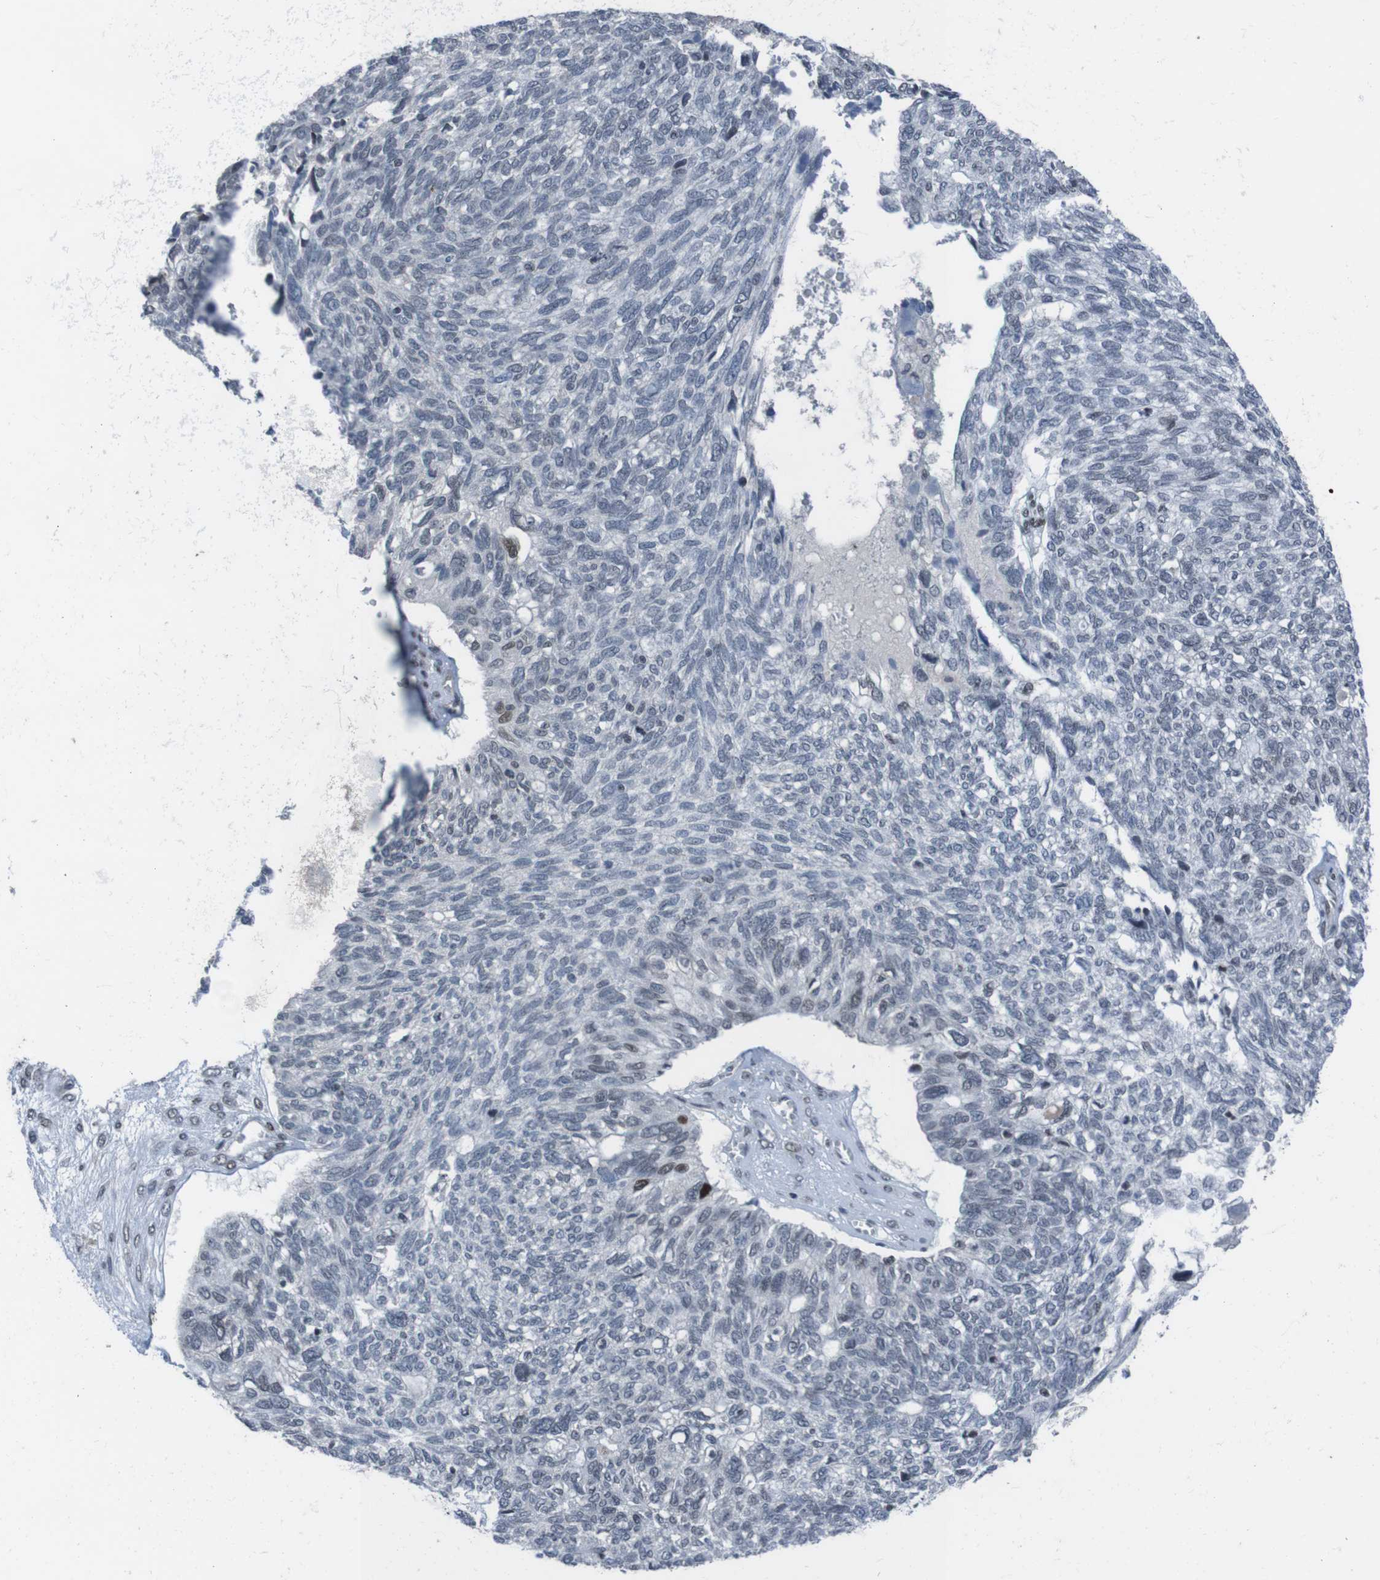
{"staining": {"intensity": "moderate", "quantity": "<25%", "location": "nuclear"}, "tissue": "ovarian cancer", "cell_type": "Tumor cells", "image_type": "cancer", "snomed": [{"axis": "morphology", "description": "Cystadenocarcinoma, serous, NOS"}, {"axis": "topography", "description": "Ovary"}], "caption": "Protein positivity by immunohistochemistry displays moderate nuclear expression in about <25% of tumor cells in serous cystadenocarcinoma (ovarian). (IHC, brightfield microscopy, high magnification).", "gene": "PHF2", "patient": {"sex": "female", "age": 79}}